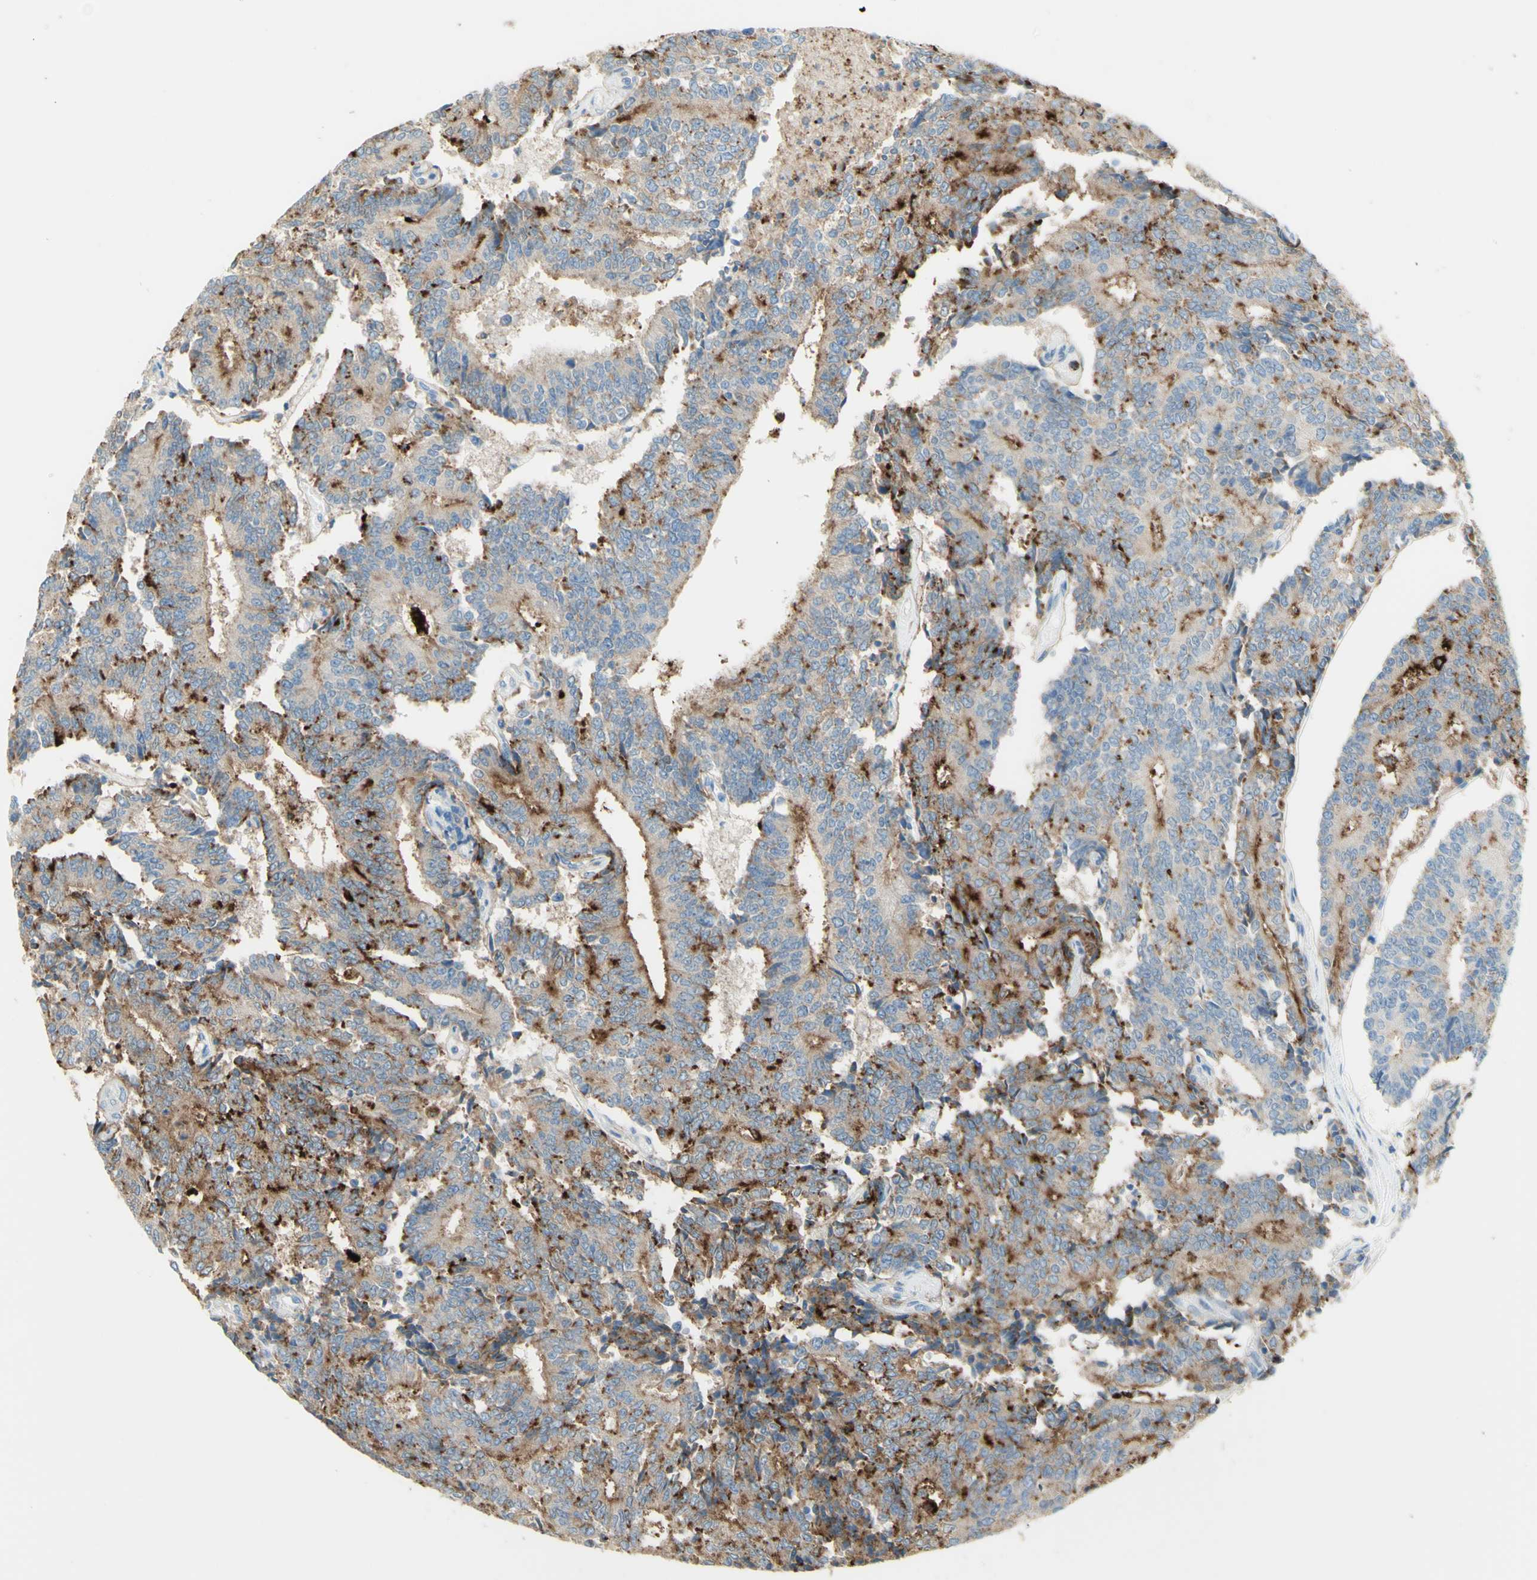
{"staining": {"intensity": "strong", "quantity": "25%-75%", "location": "cytoplasmic/membranous"}, "tissue": "prostate cancer", "cell_type": "Tumor cells", "image_type": "cancer", "snomed": [{"axis": "morphology", "description": "Normal tissue, NOS"}, {"axis": "morphology", "description": "Adenocarcinoma, High grade"}, {"axis": "topography", "description": "Prostate"}, {"axis": "topography", "description": "Seminal veicle"}], "caption": "High-power microscopy captured an IHC histopathology image of prostate cancer, revealing strong cytoplasmic/membranous expression in about 25%-75% of tumor cells. The staining is performed using DAB (3,3'-diaminobenzidine) brown chromogen to label protein expression. The nuclei are counter-stained blue using hematoxylin.", "gene": "TSPAN1", "patient": {"sex": "male", "age": 55}}